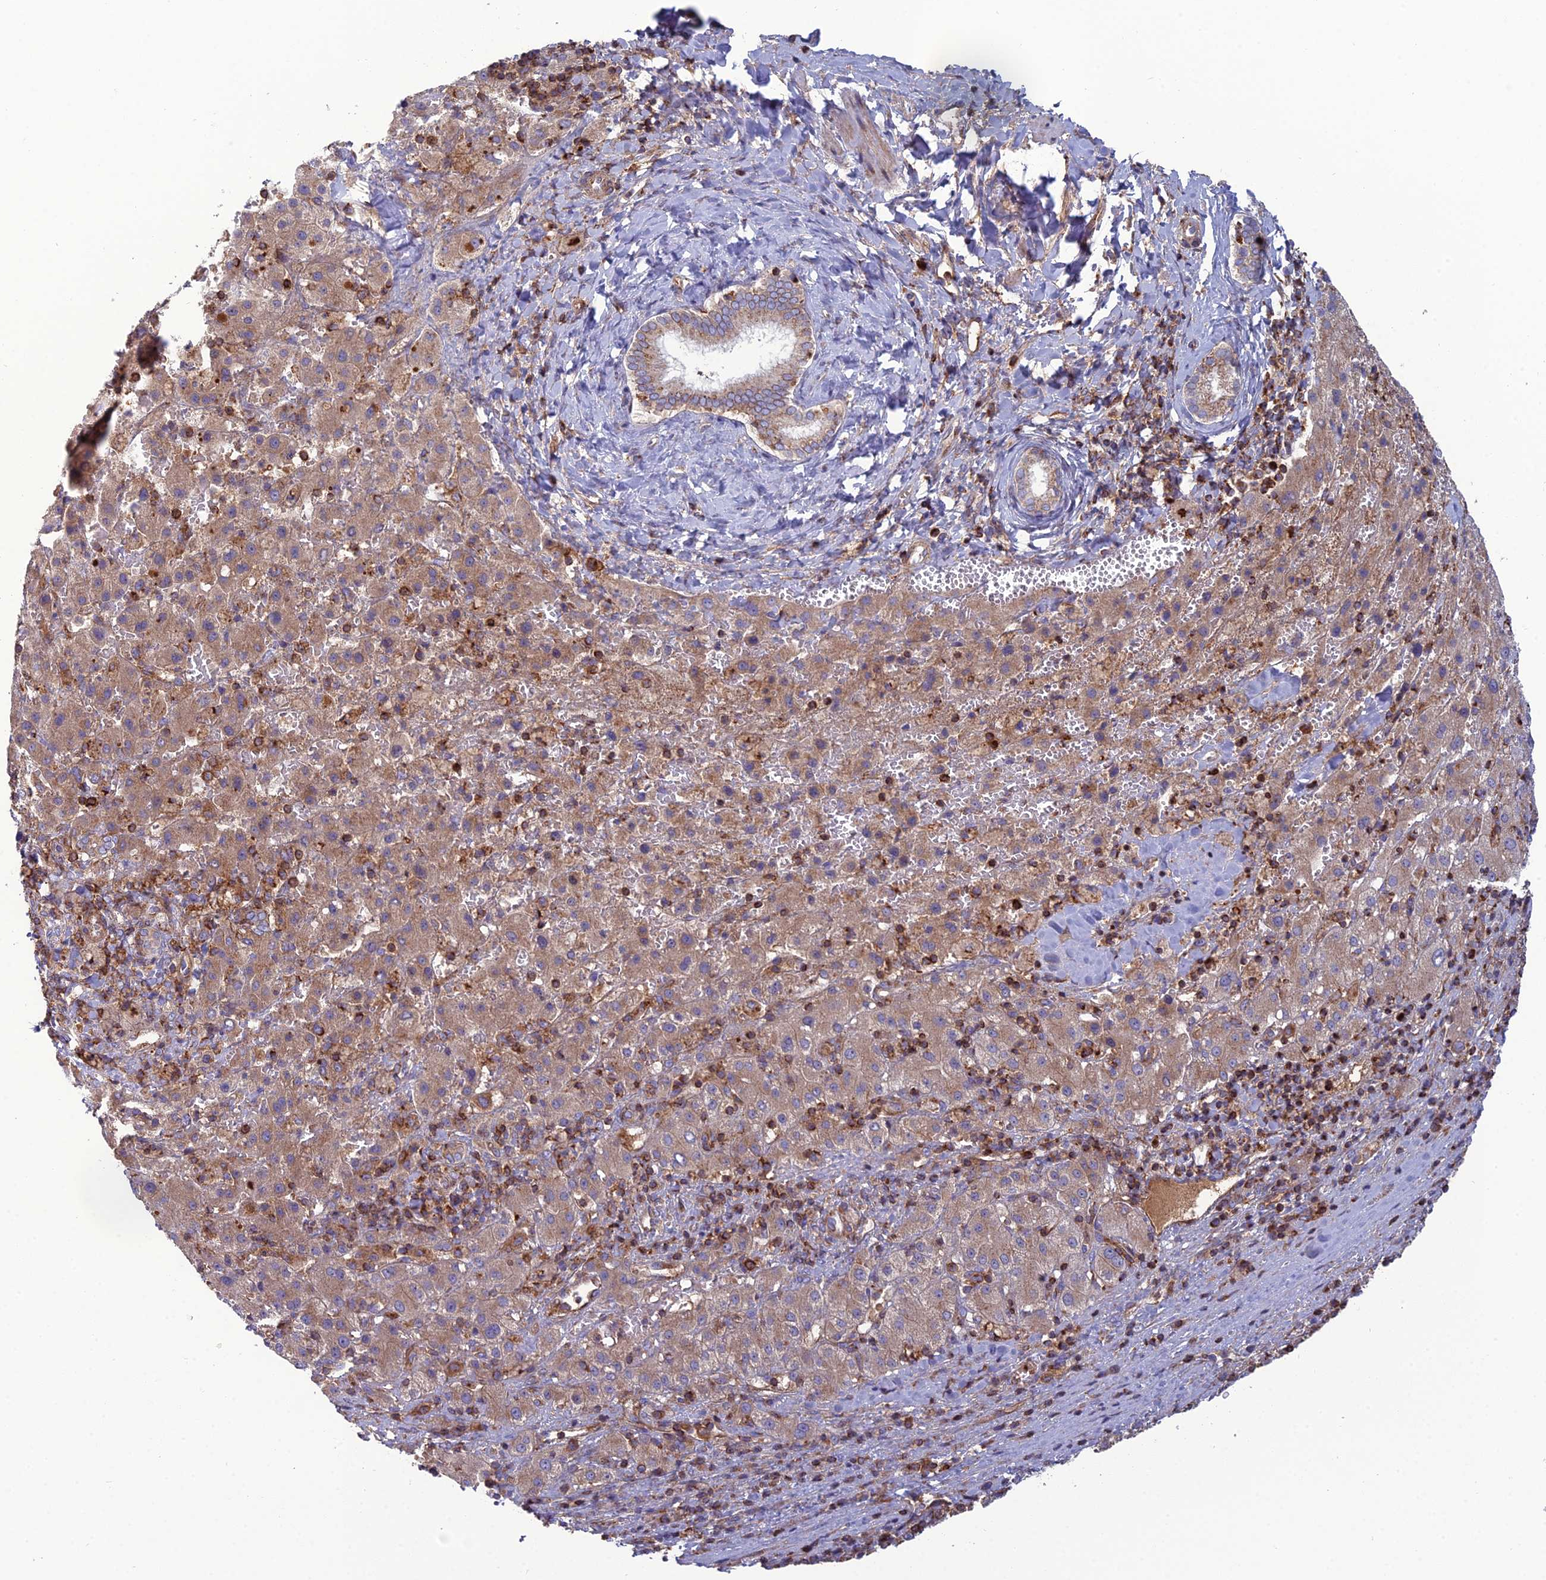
{"staining": {"intensity": "weak", "quantity": ">75%", "location": "cytoplasmic/membranous"}, "tissue": "liver cancer", "cell_type": "Tumor cells", "image_type": "cancer", "snomed": [{"axis": "morphology", "description": "Carcinoma, Hepatocellular, NOS"}, {"axis": "topography", "description": "Liver"}], "caption": "Approximately >75% of tumor cells in human liver cancer show weak cytoplasmic/membranous protein expression as visualized by brown immunohistochemical staining.", "gene": "LNPEP", "patient": {"sex": "female", "age": 58}}